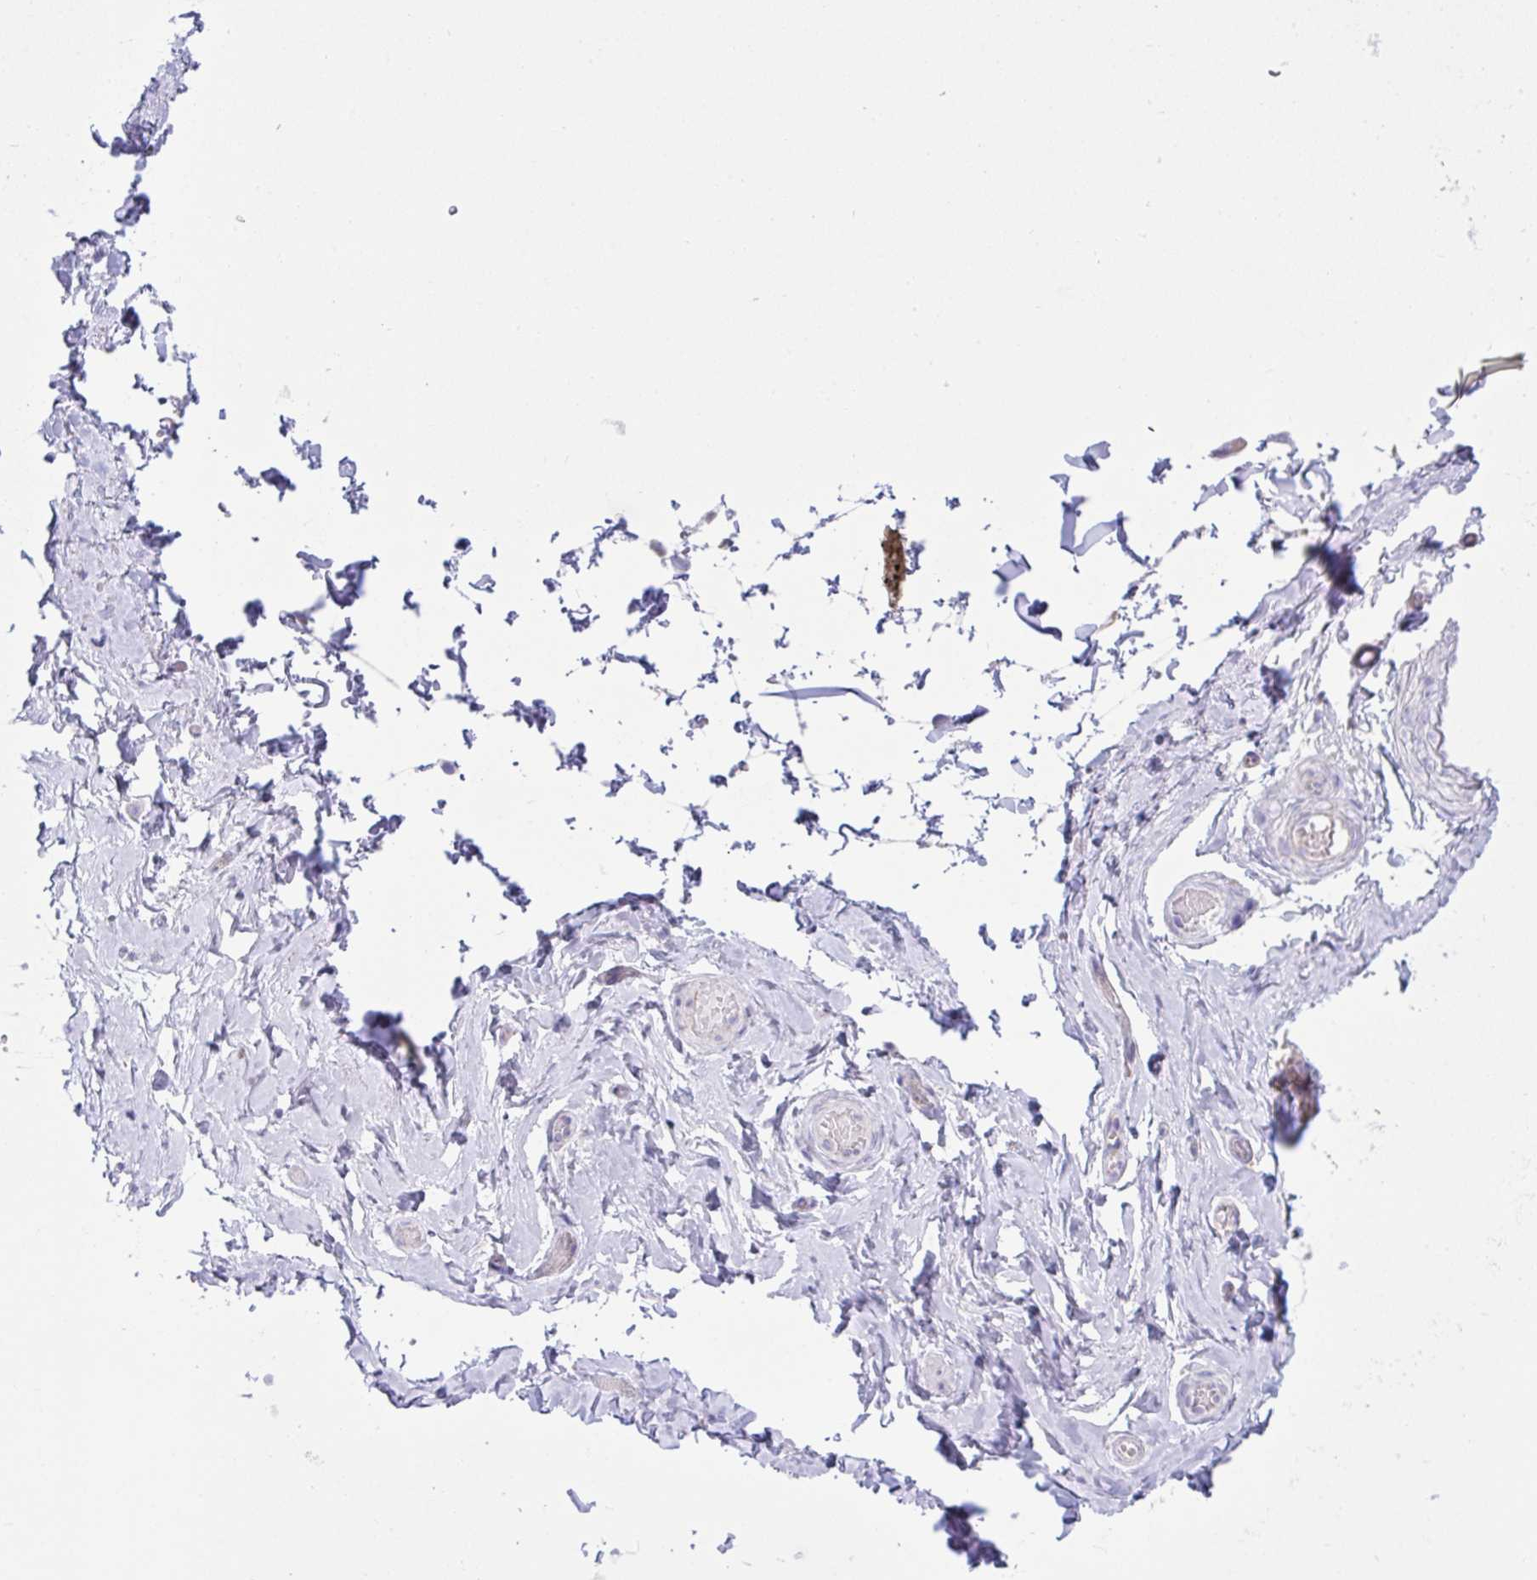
{"staining": {"intensity": "negative", "quantity": "none", "location": "none"}, "tissue": "adipose tissue", "cell_type": "Adipocytes", "image_type": "normal", "snomed": [{"axis": "morphology", "description": "Normal tissue, NOS"}, {"axis": "topography", "description": "Epididymis, spermatic cord, NOS"}, {"axis": "topography", "description": "Epididymis"}, {"axis": "topography", "description": "Peripheral nerve tissue"}], "caption": "Immunohistochemistry of normal adipose tissue shows no staining in adipocytes.", "gene": "PLA2G12B", "patient": {"sex": "male", "age": 29}}